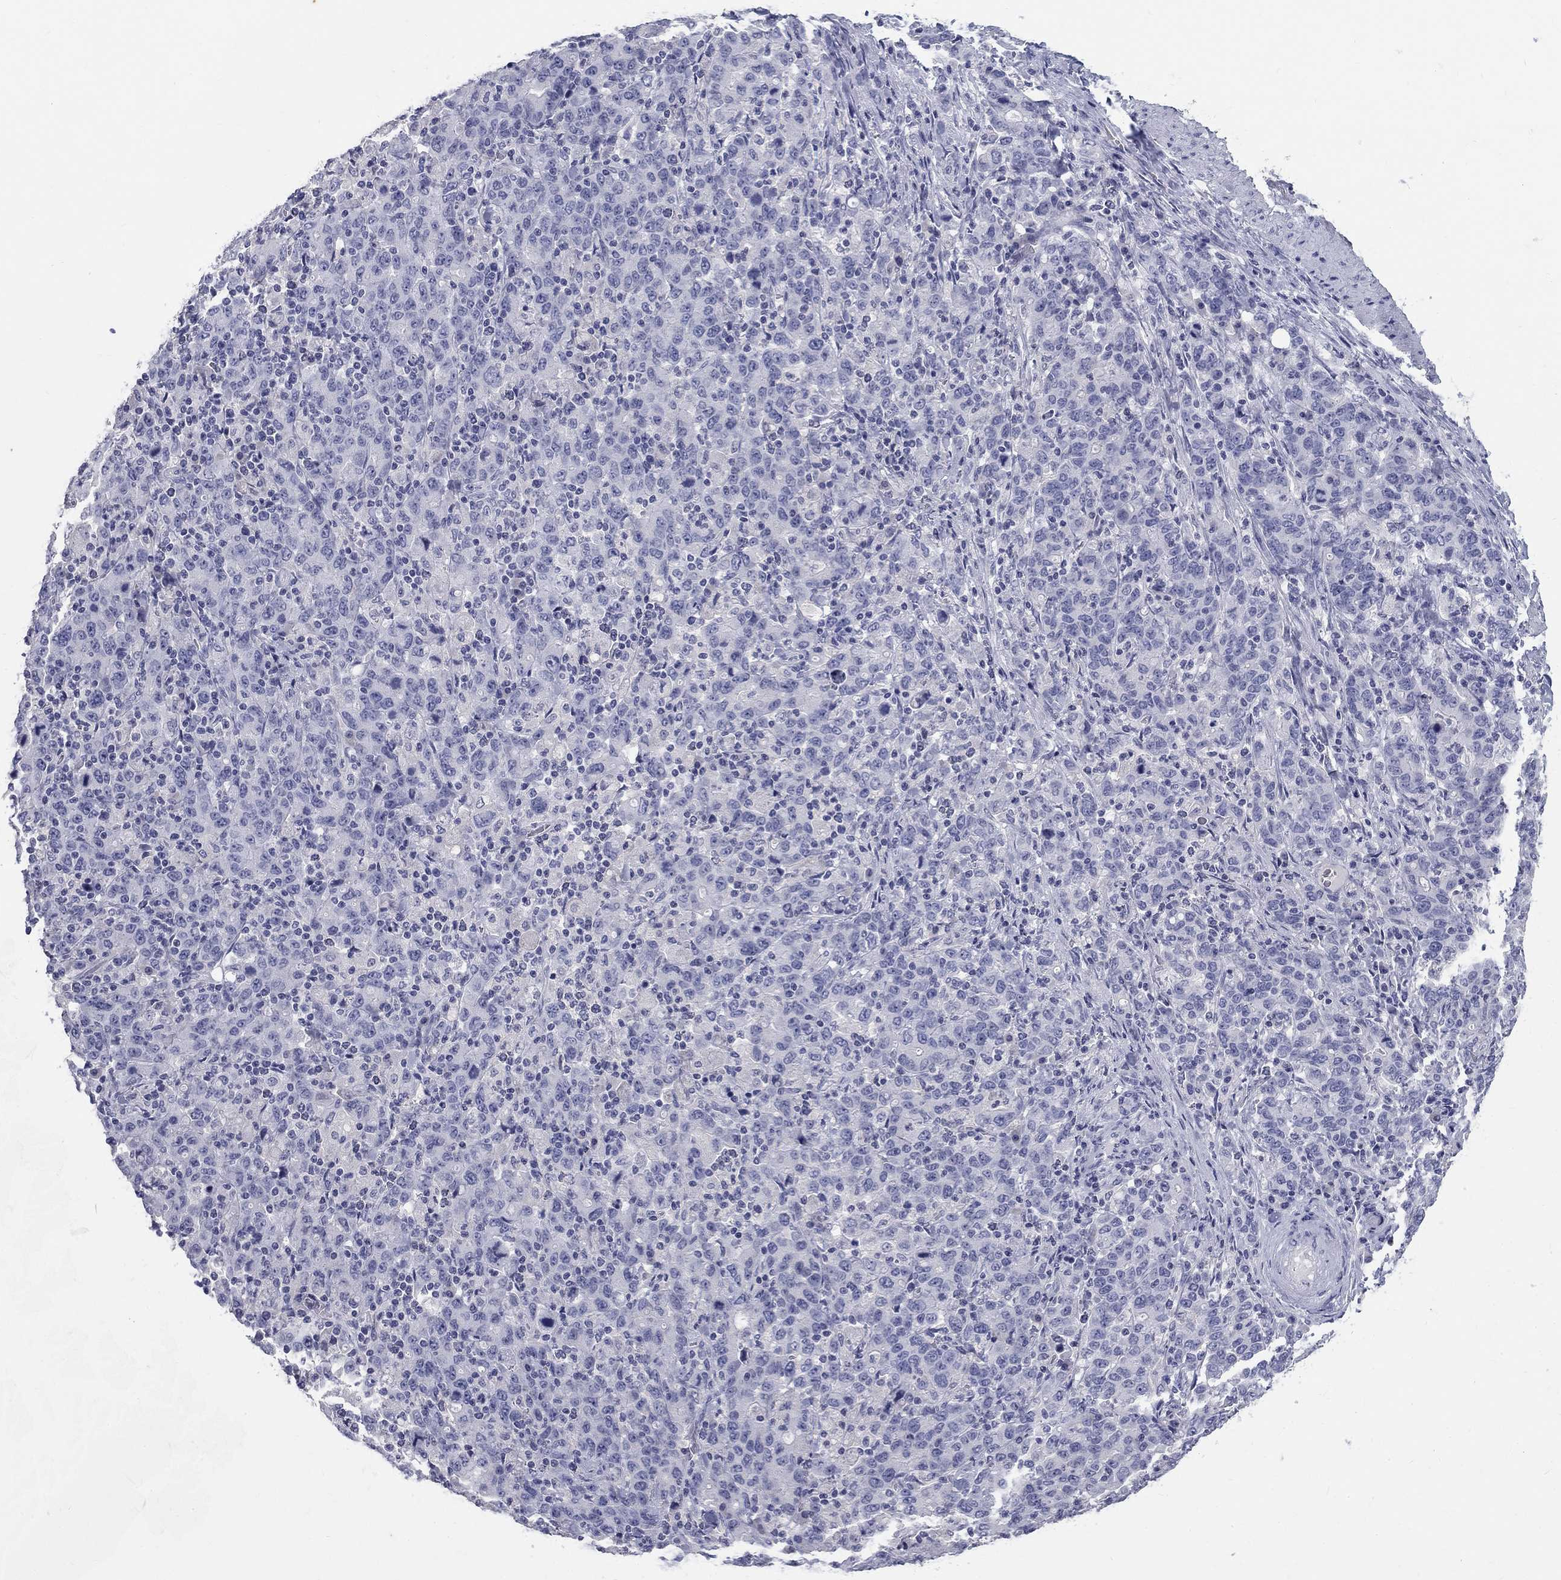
{"staining": {"intensity": "negative", "quantity": "none", "location": "none"}, "tissue": "stomach cancer", "cell_type": "Tumor cells", "image_type": "cancer", "snomed": [{"axis": "morphology", "description": "Adenocarcinoma, NOS"}, {"axis": "topography", "description": "Stomach, upper"}], "caption": "Immunohistochemical staining of human adenocarcinoma (stomach) demonstrates no significant staining in tumor cells.", "gene": "PTH1R", "patient": {"sex": "male", "age": 69}}